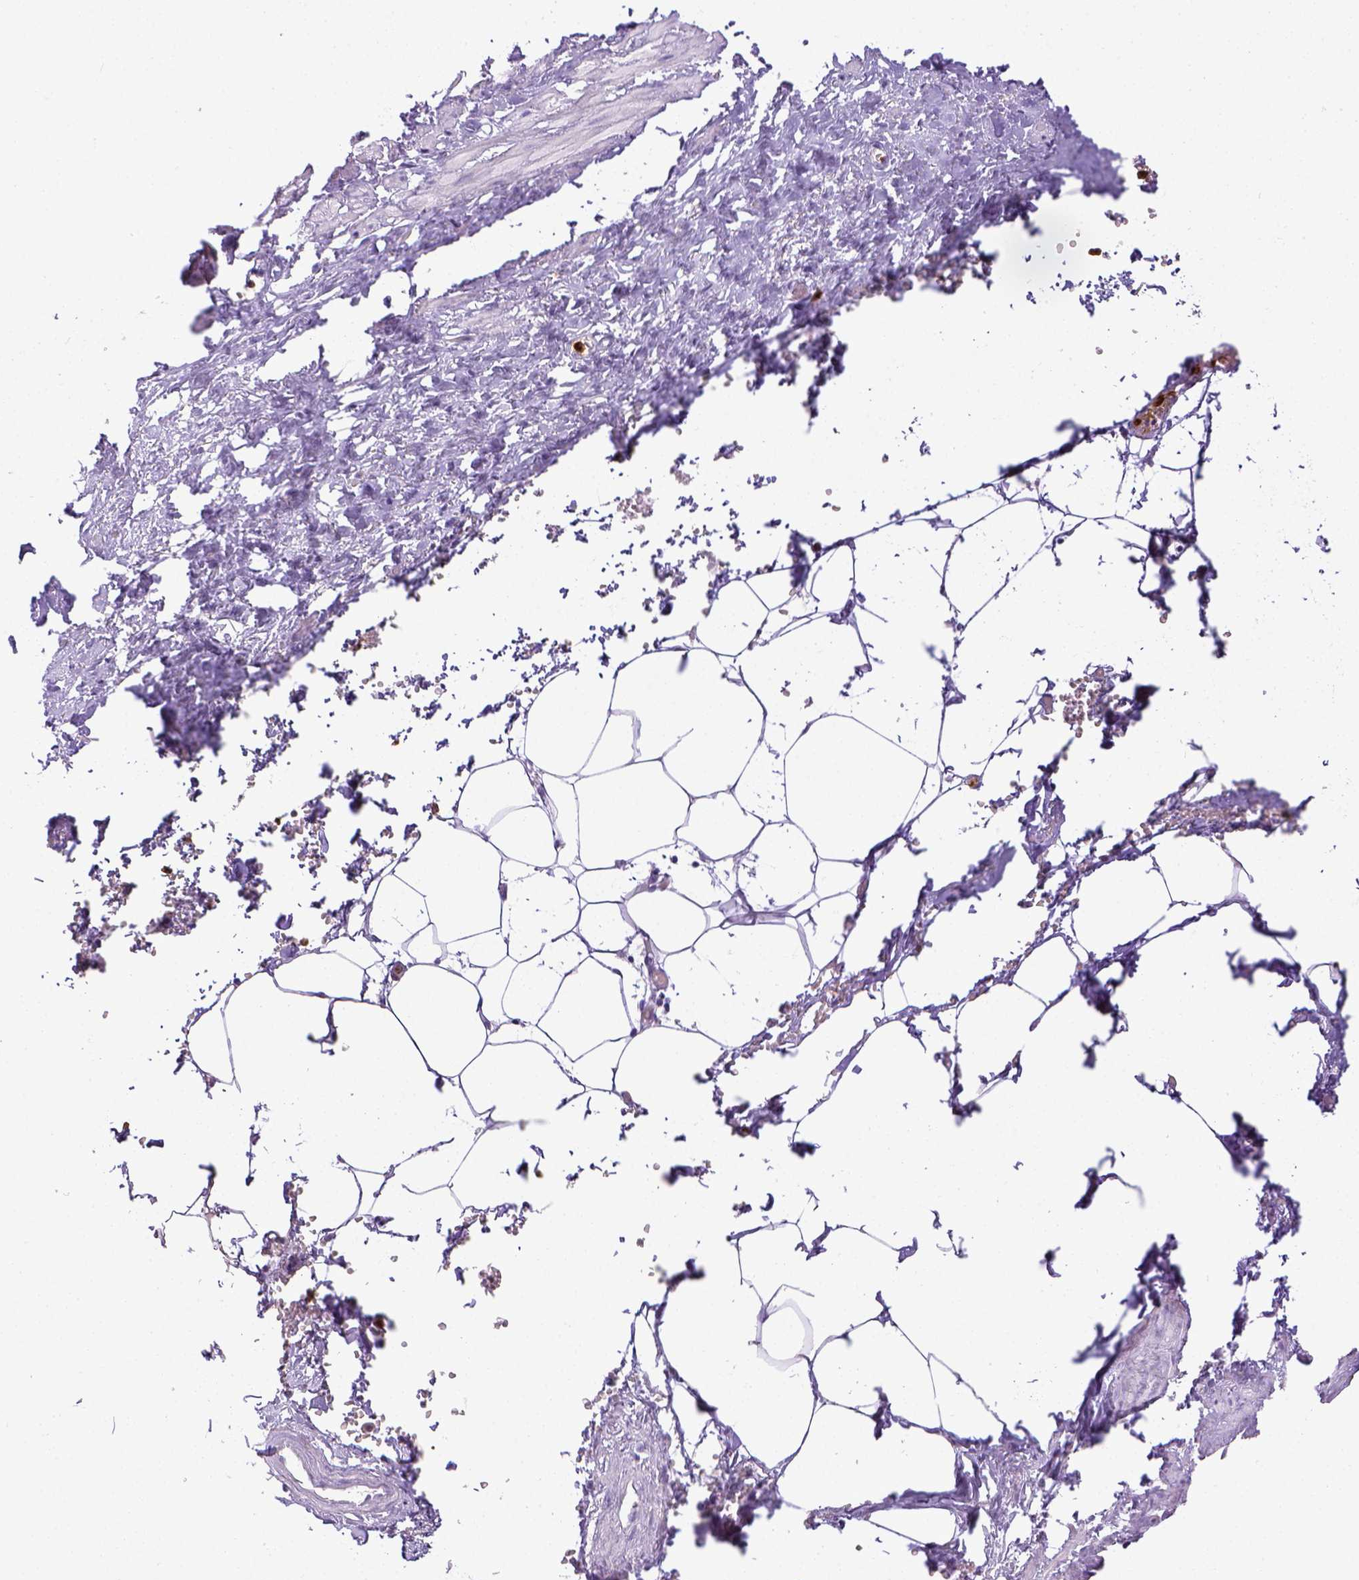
{"staining": {"intensity": "negative", "quantity": "none", "location": "none"}, "tissue": "adipose tissue", "cell_type": "Adipocytes", "image_type": "normal", "snomed": [{"axis": "morphology", "description": "Normal tissue, NOS"}, {"axis": "topography", "description": "Prostate"}, {"axis": "topography", "description": "Peripheral nerve tissue"}], "caption": "Immunohistochemistry histopathology image of normal adipose tissue: human adipose tissue stained with DAB demonstrates no significant protein expression in adipocytes. The staining was performed using DAB to visualize the protein expression in brown, while the nuclei were stained in blue with hematoxylin (Magnification: 20x).", "gene": "ITGAM", "patient": {"sex": "male", "age": 55}}